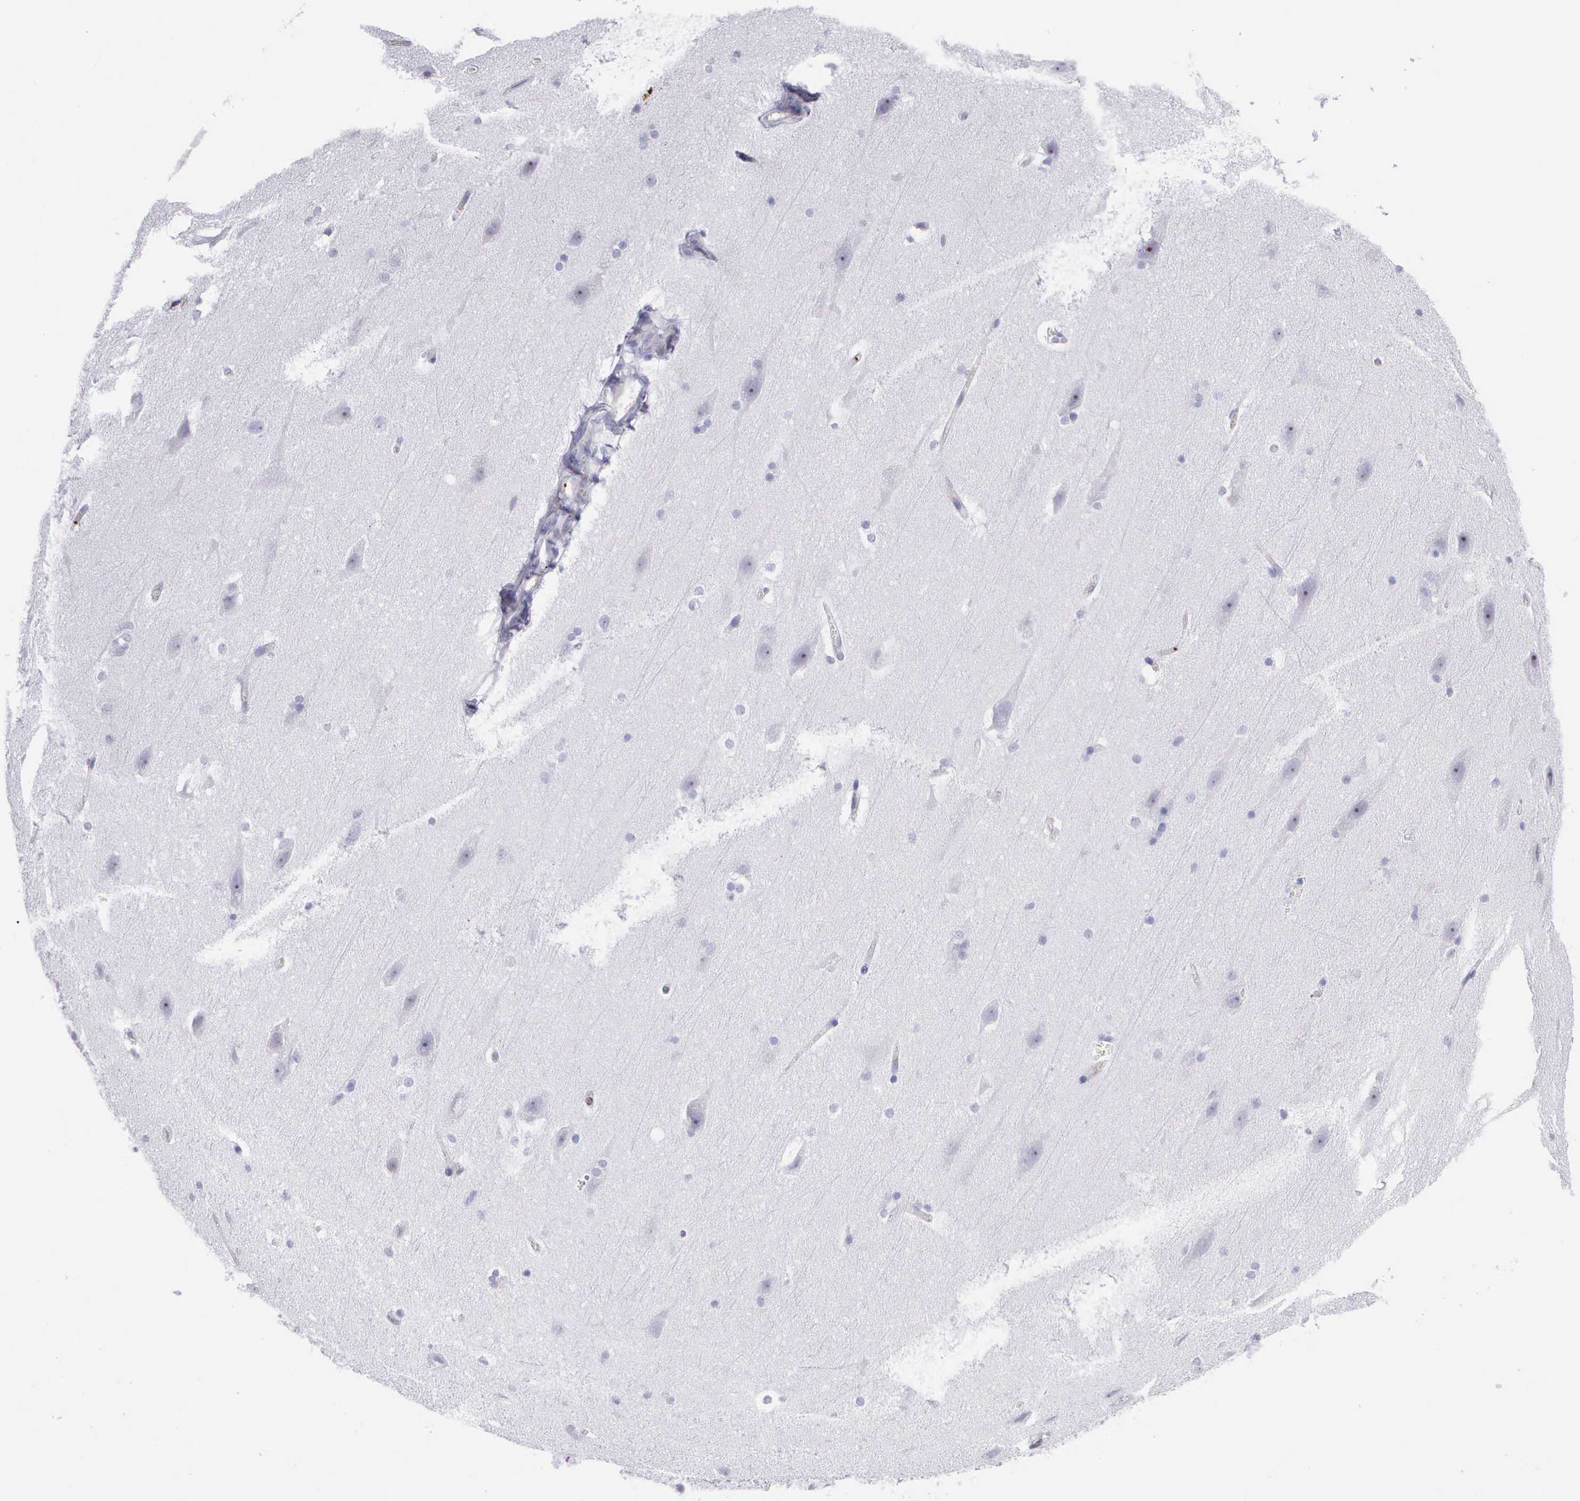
{"staining": {"intensity": "negative", "quantity": "none", "location": "none"}, "tissue": "cerebral cortex", "cell_type": "Endothelial cells", "image_type": "normal", "snomed": [{"axis": "morphology", "description": "Normal tissue, NOS"}, {"axis": "topography", "description": "Cerebral cortex"}, {"axis": "topography", "description": "Hippocampus"}], "caption": "Endothelial cells show no significant protein expression in normal cerebral cortex. (Brightfield microscopy of DAB immunohistochemistry at high magnification).", "gene": "SRGN", "patient": {"sex": "female", "age": 19}}